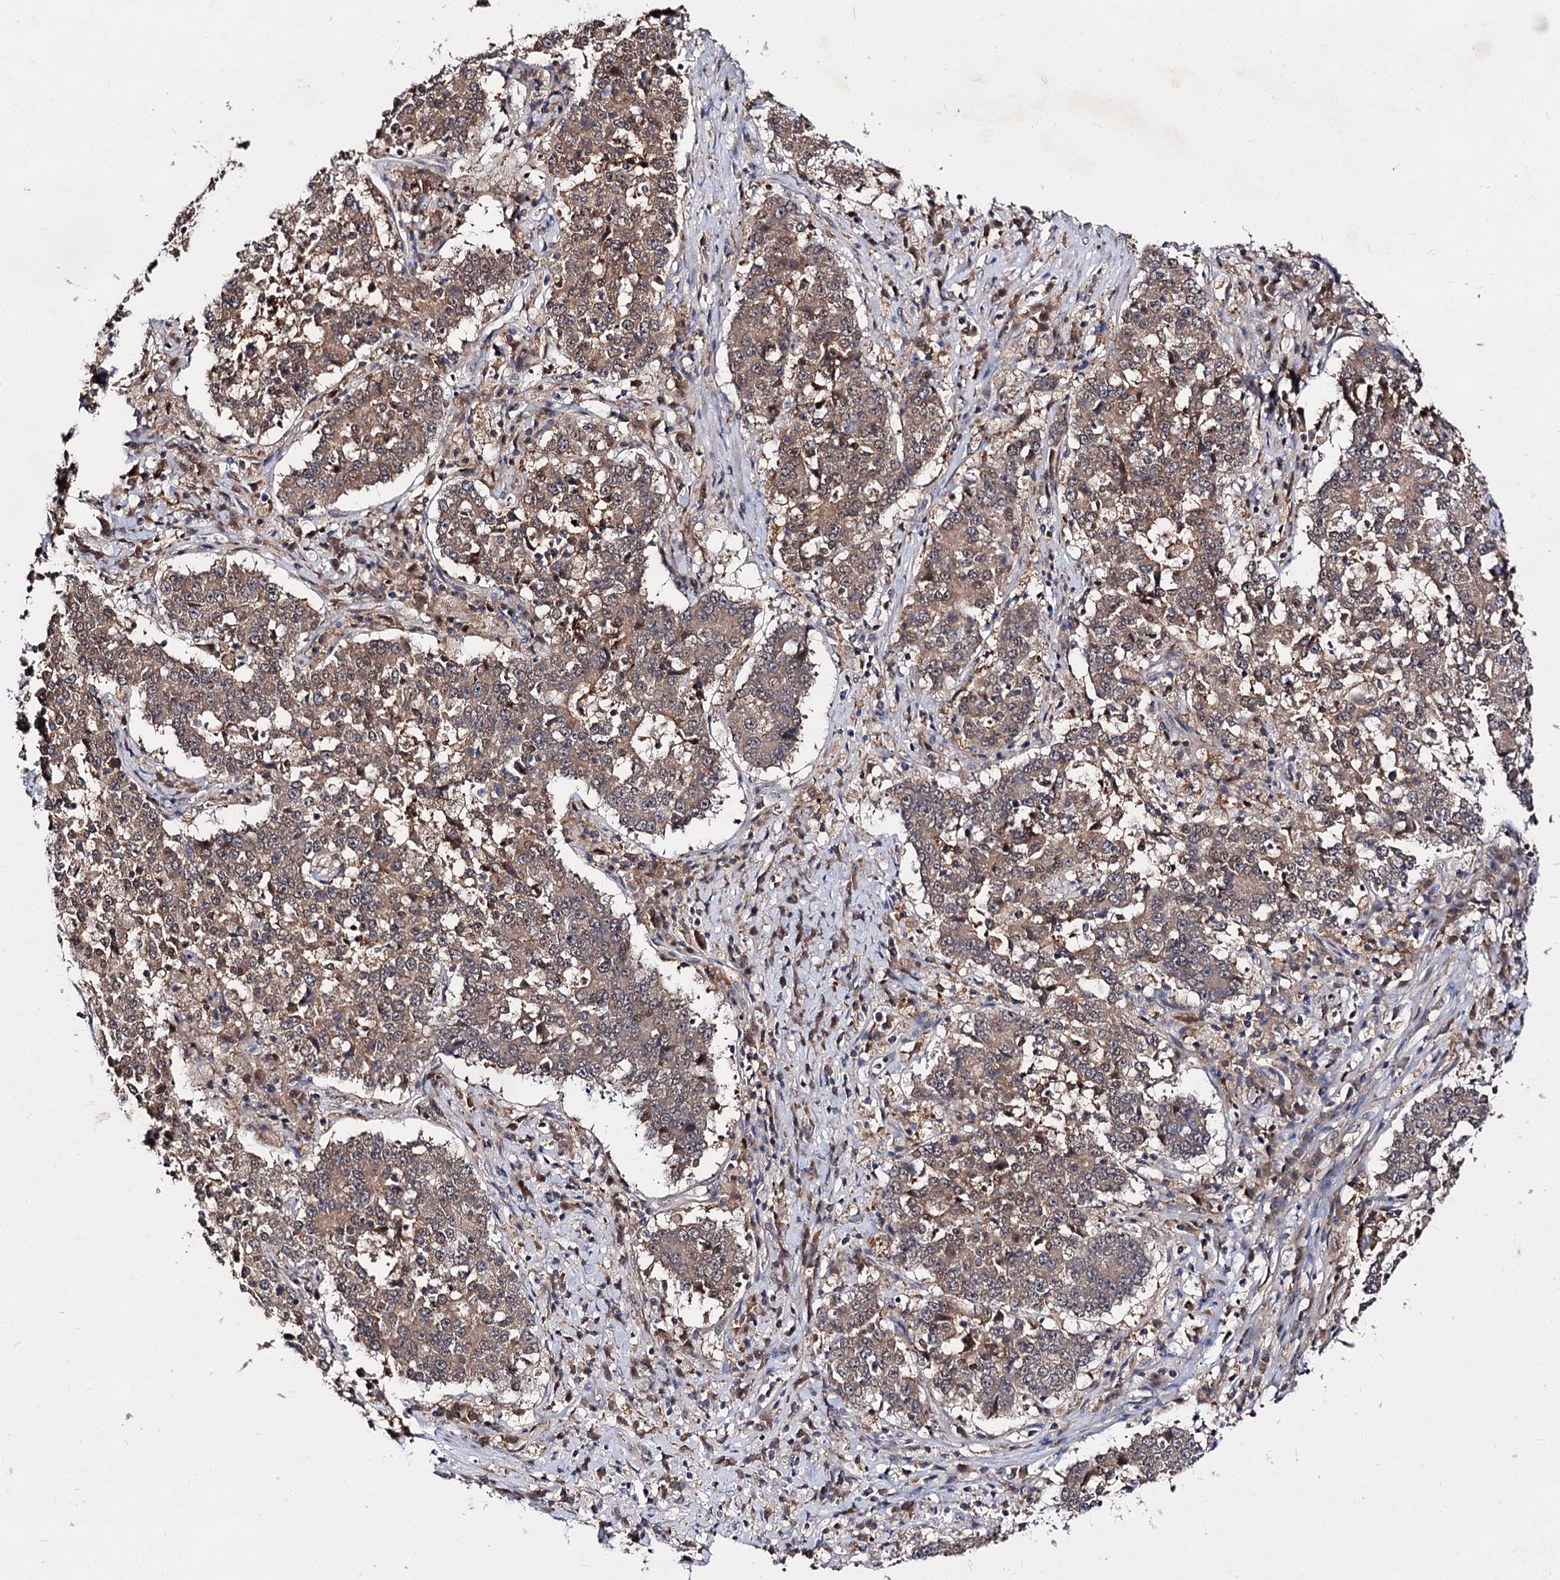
{"staining": {"intensity": "moderate", "quantity": ">75%", "location": "cytoplasmic/membranous"}, "tissue": "stomach cancer", "cell_type": "Tumor cells", "image_type": "cancer", "snomed": [{"axis": "morphology", "description": "Adenocarcinoma, NOS"}, {"axis": "topography", "description": "Stomach"}], "caption": "Tumor cells show medium levels of moderate cytoplasmic/membranous positivity in about >75% of cells in stomach cancer.", "gene": "ACTR6", "patient": {"sex": "male", "age": 59}}